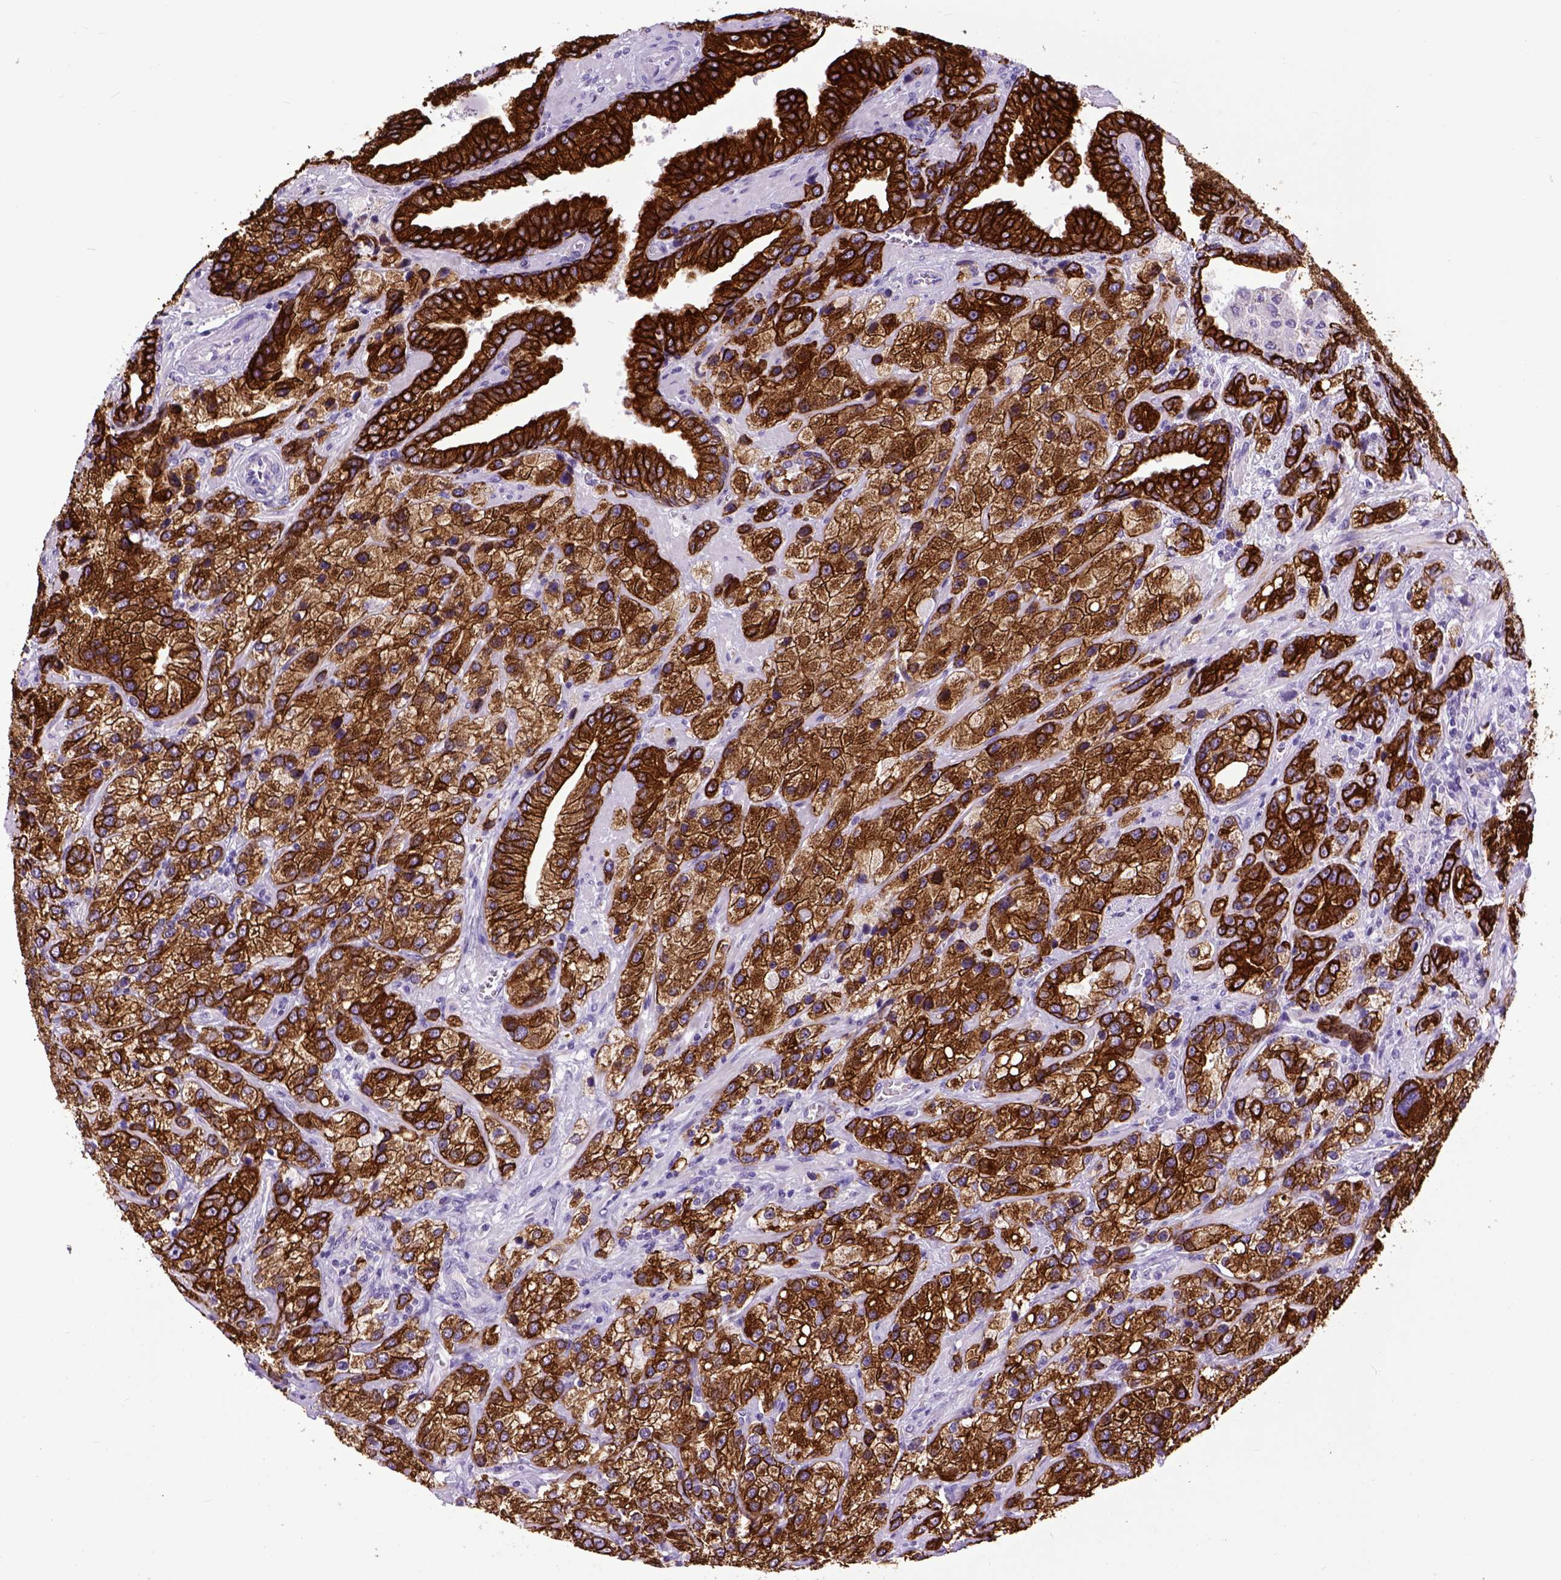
{"staining": {"intensity": "strong", "quantity": ">75%", "location": "cytoplasmic/membranous"}, "tissue": "prostate cancer", "cell_type": "Tumor cells", "image_type": "cancer", "snomed": [{"axis": "morphology", "description": "Adenocarcinoma, NOS"}, {"axis": "topography", "description": "Prostate"}], "caption": "High-power microscopy captured an IHC image of adenocarcinoma (prostate), revealing strong cytoplasmic/membranous staining in approximately >75% of tumor cells.", "gene": "RAB25", "patient": {"sex": "male", "age": 63}}